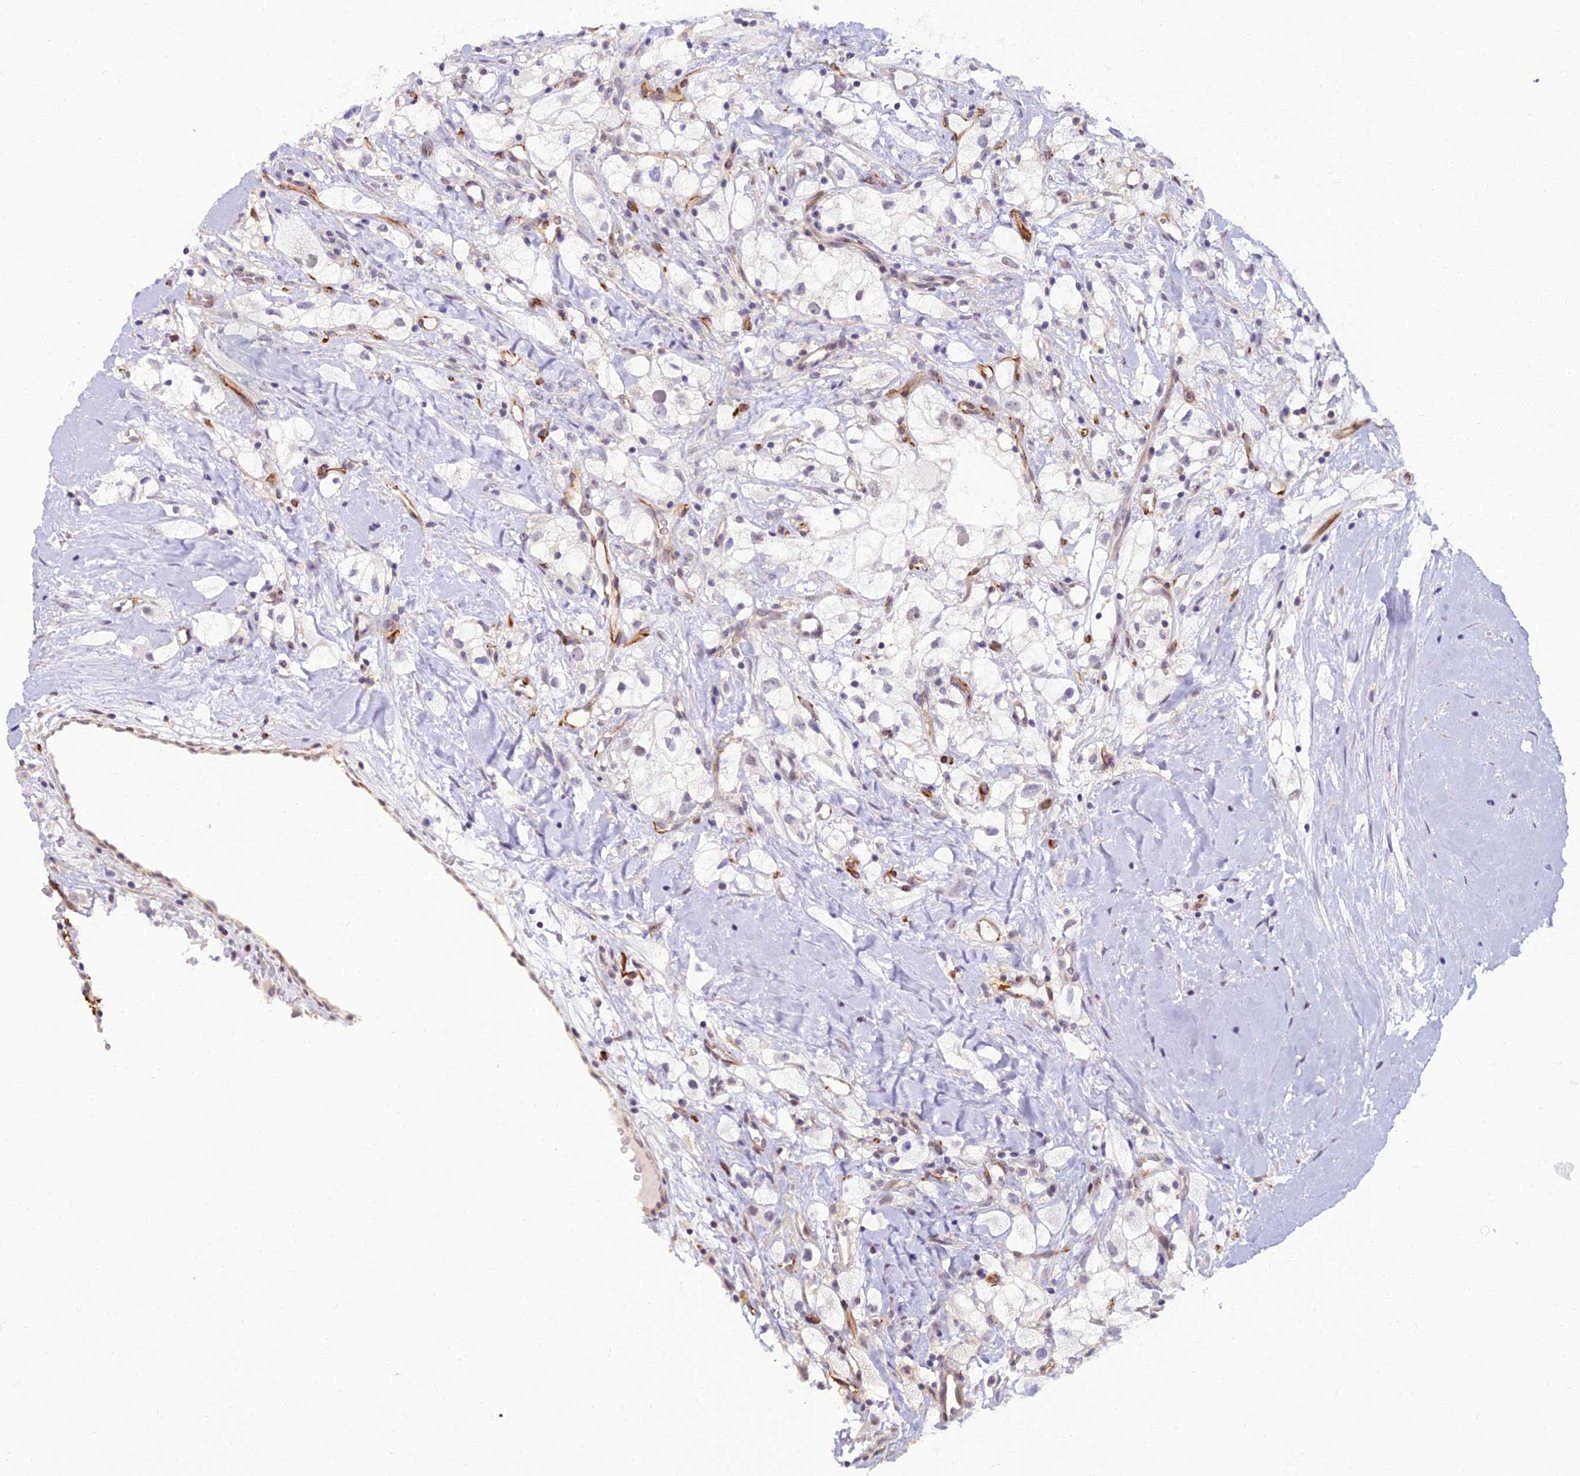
{"staining": {"intensity": "weak", "quantity": "<25%", "location": "nuclear"}, "tissue": "renal cancer", "cell_type": "Tumor cells", "image_type": "cancer", "snomed": [{"axis": "morphology", "description": "Adenocarcinoma, NOS"}, {"axis": "topography", "description": "Kidney"}], "caption": "Immunohistochemistry (IHC) of renal cancer displays no expression in tumor cells.", "gene": "RGL3", "patient": {"sex": "male", "age": 59}}